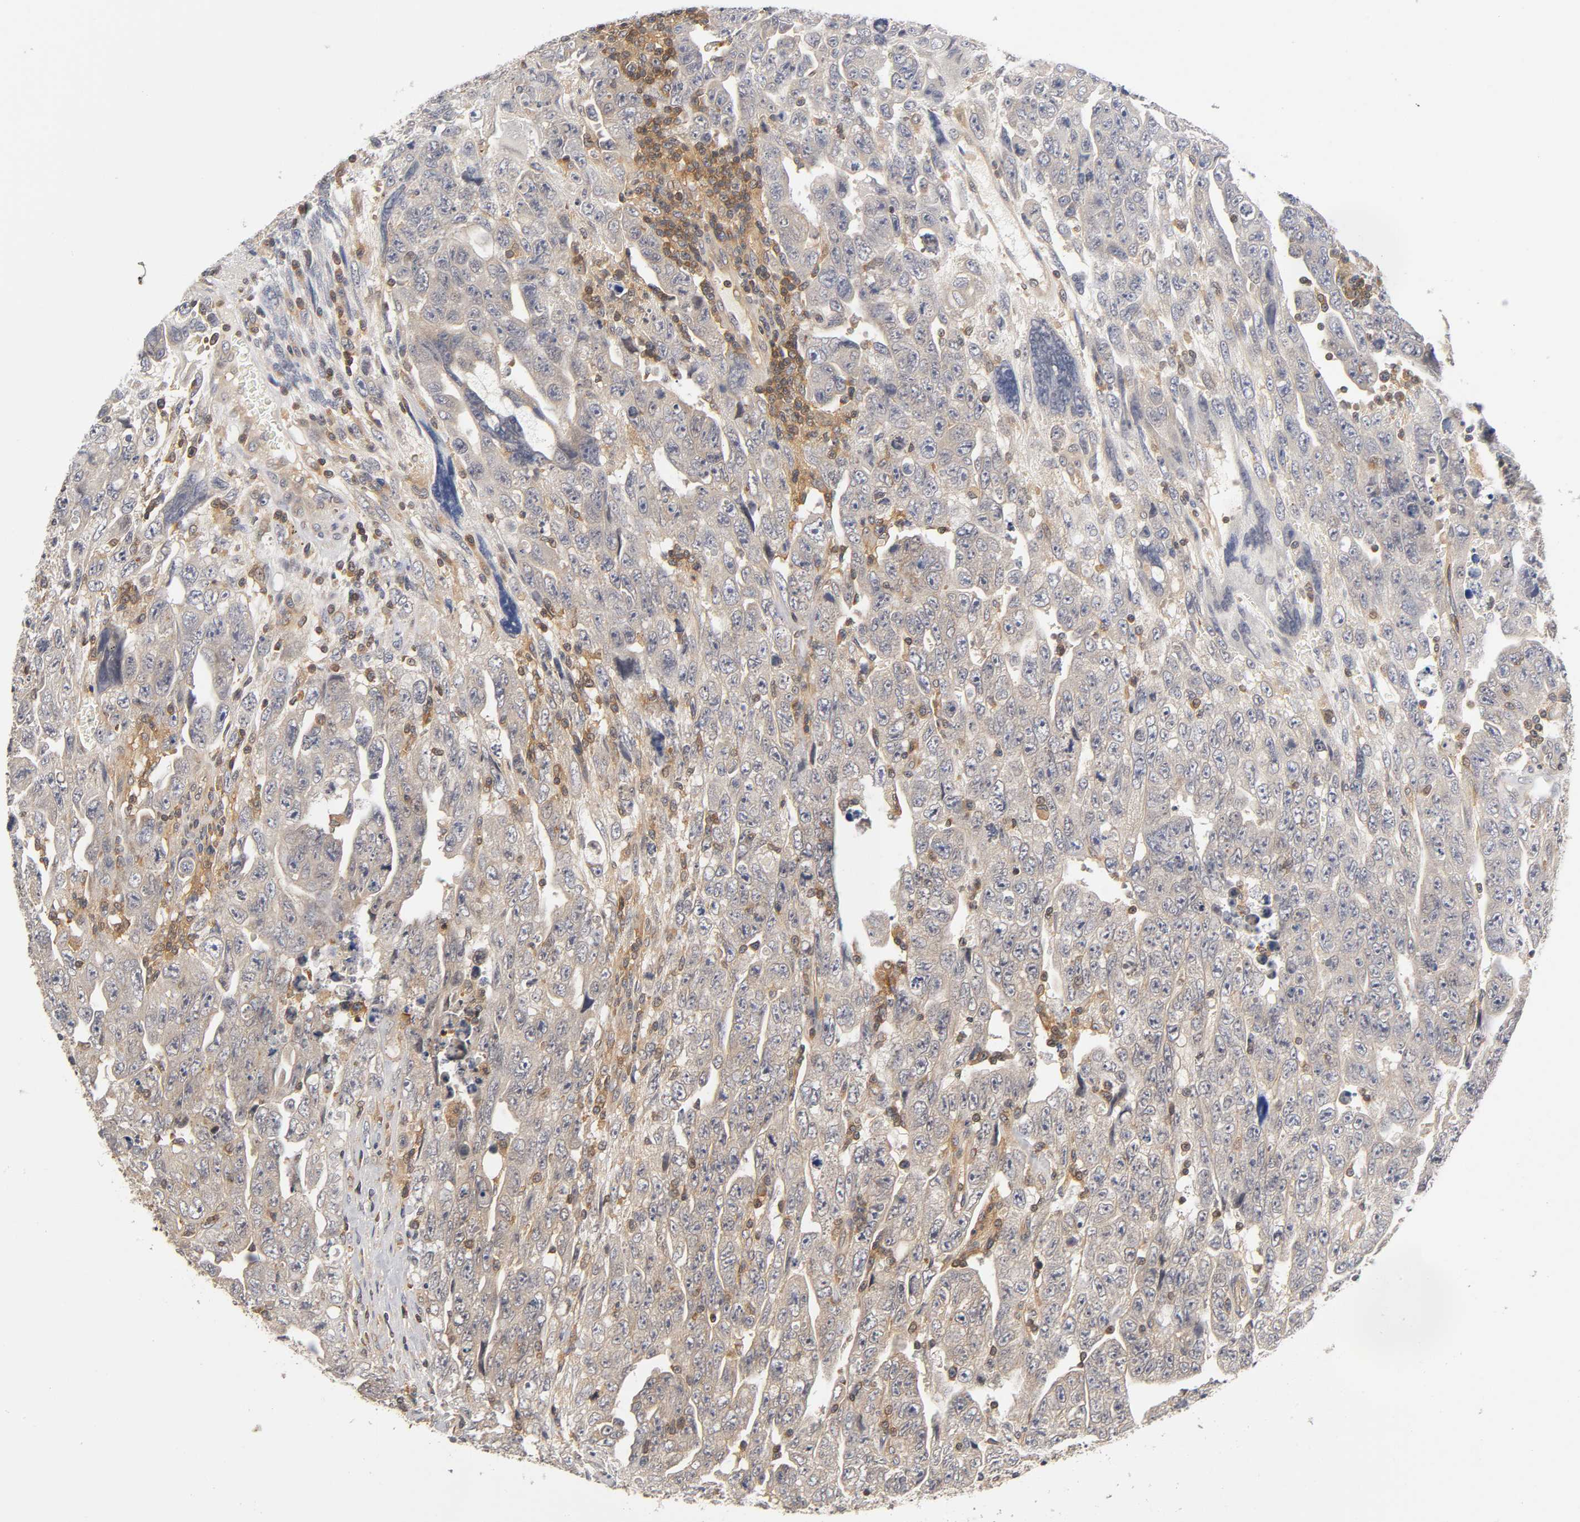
{"staining": {"intensity": "moderate", "quantity": ">75%", "location": "cytoplasmic/membranous"}, "tissue": "testis cancer", "cell_type": "Tumor cells", "image_type": "cancer", "snomed": [{"axis": "morphology", "description": "Carcinoma, Embryonal, NOS"}, {"axis": "topography", "description": "Testis"}], "caption": "The immunohistochemical stain highlights moderate cytoplasmic/membranous positivity in tumor cells of testis cancer (embryonal carcinoma) tissue. Using DAB (3,3'-diaminobenzidine) (brown) and hematoxylin (blue) stains, captured at high magnification using brightfield microscopy.", "gene": "ACTR2", "patient": {"sex": "male", "age": 28}}